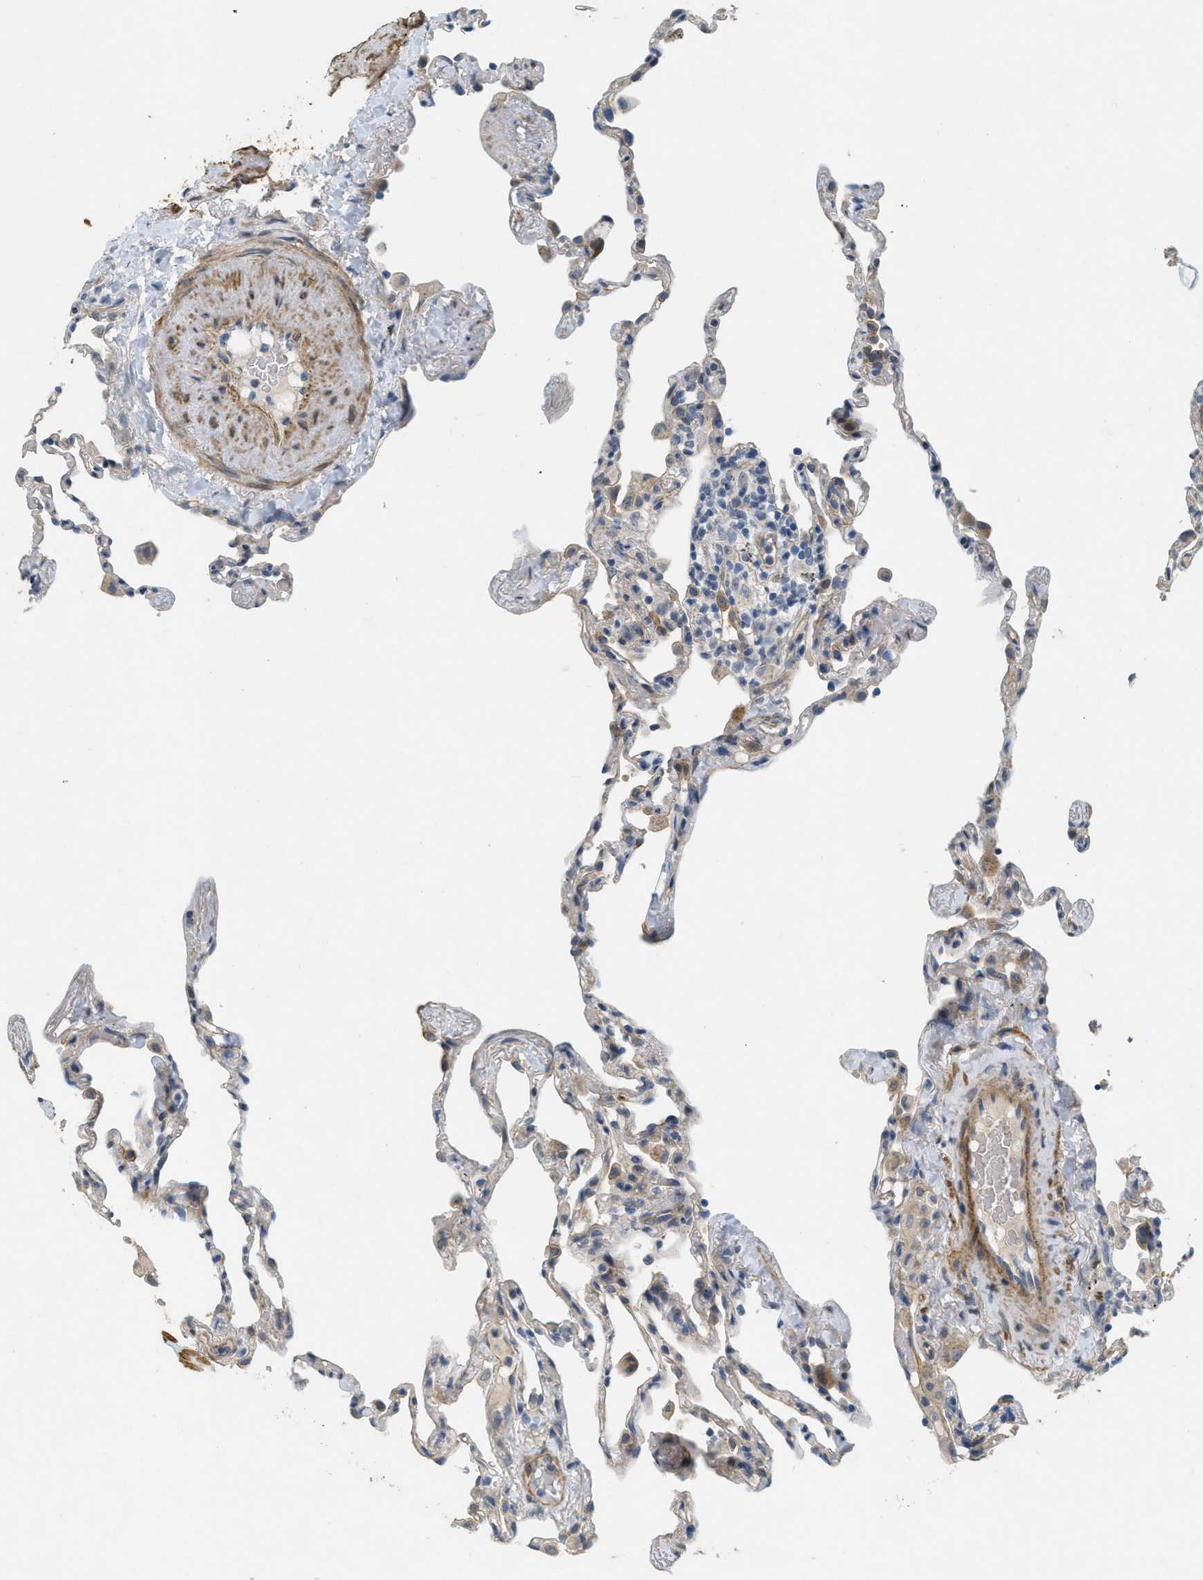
{"staining": {"intensity": "weak", "quantity": "<25%", "location": "cytoplasmic/membranous"}, "tissue": "lung", "cell_type": "Alveolar cells", "image_type": "normal", "snomed": [{"axis": "morphology", "description": "Normal tissue, NOS"}, {"axis": "topography", "description": "Lung"}], "caption": "Human lung stained for a protein using IHC demonstrates no positivity in alveolar cells.", "gene": "MRS2", "patient": {"sex": "male", "age": 59}}